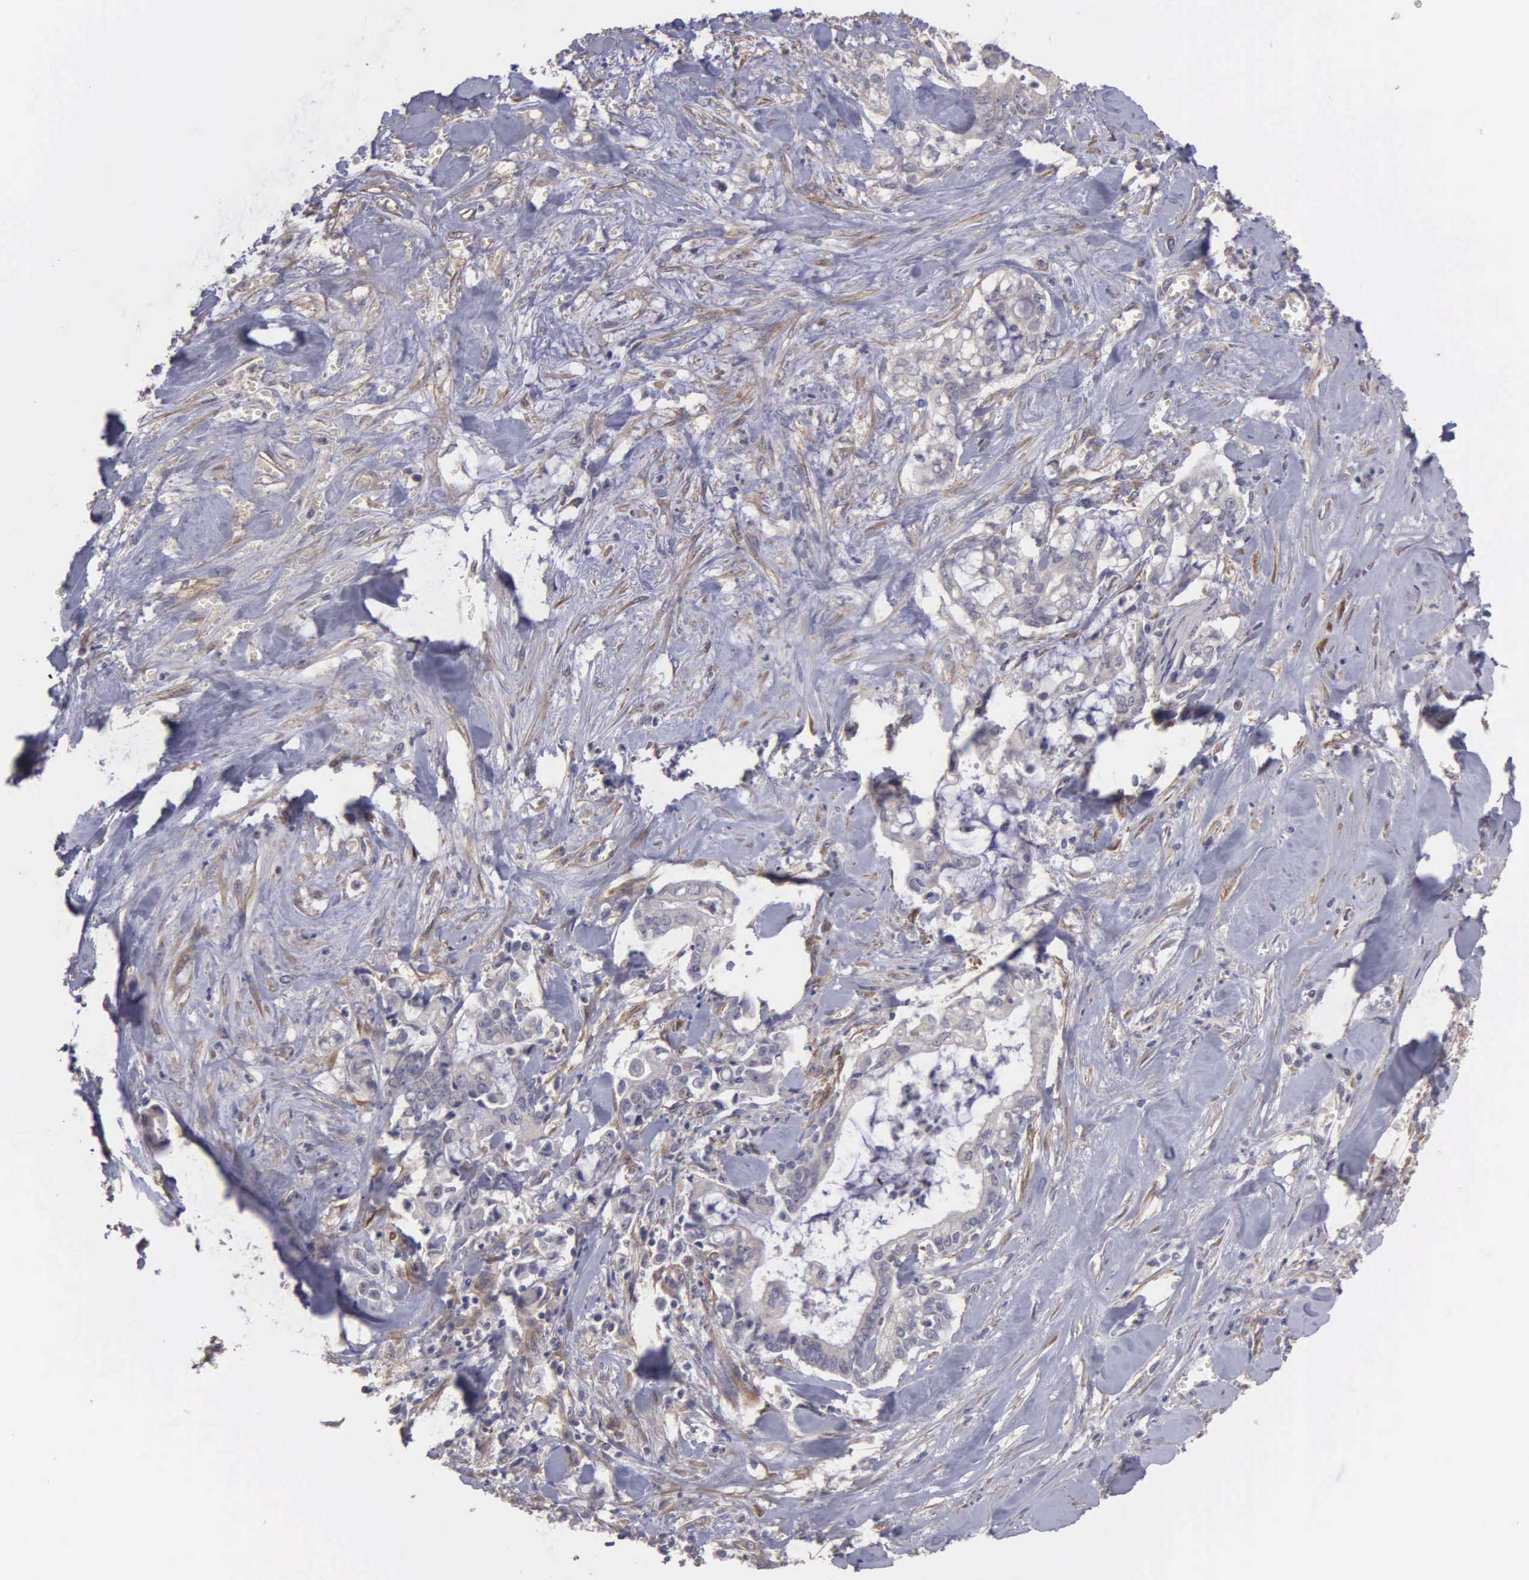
{"staining": {"intensity": "weak", "quantity": ">75%", "location": "cytoplasmic/membranous"}, "tissue": "liver cancer", "cell_type": "Tumor cells", "image_type": "cancer", "snomed": [{"axis": "morphology", "description": "Cholangiocarcinoma"}, {"axis": "topography", "description": "Liver"}], "caption": "Liver cholangiocarcinoma tissue exhibits weak cytoplasmic/membranous expression in approximately >75% of tumor cells, visualized by immunohistochemistry. (DAB (3,3'-diaminobenzidine) IHC, brown staining for protein, blue staining for nuclei).", "gene": "RTL10", "patient": {"sex": "male", "age": 57}}